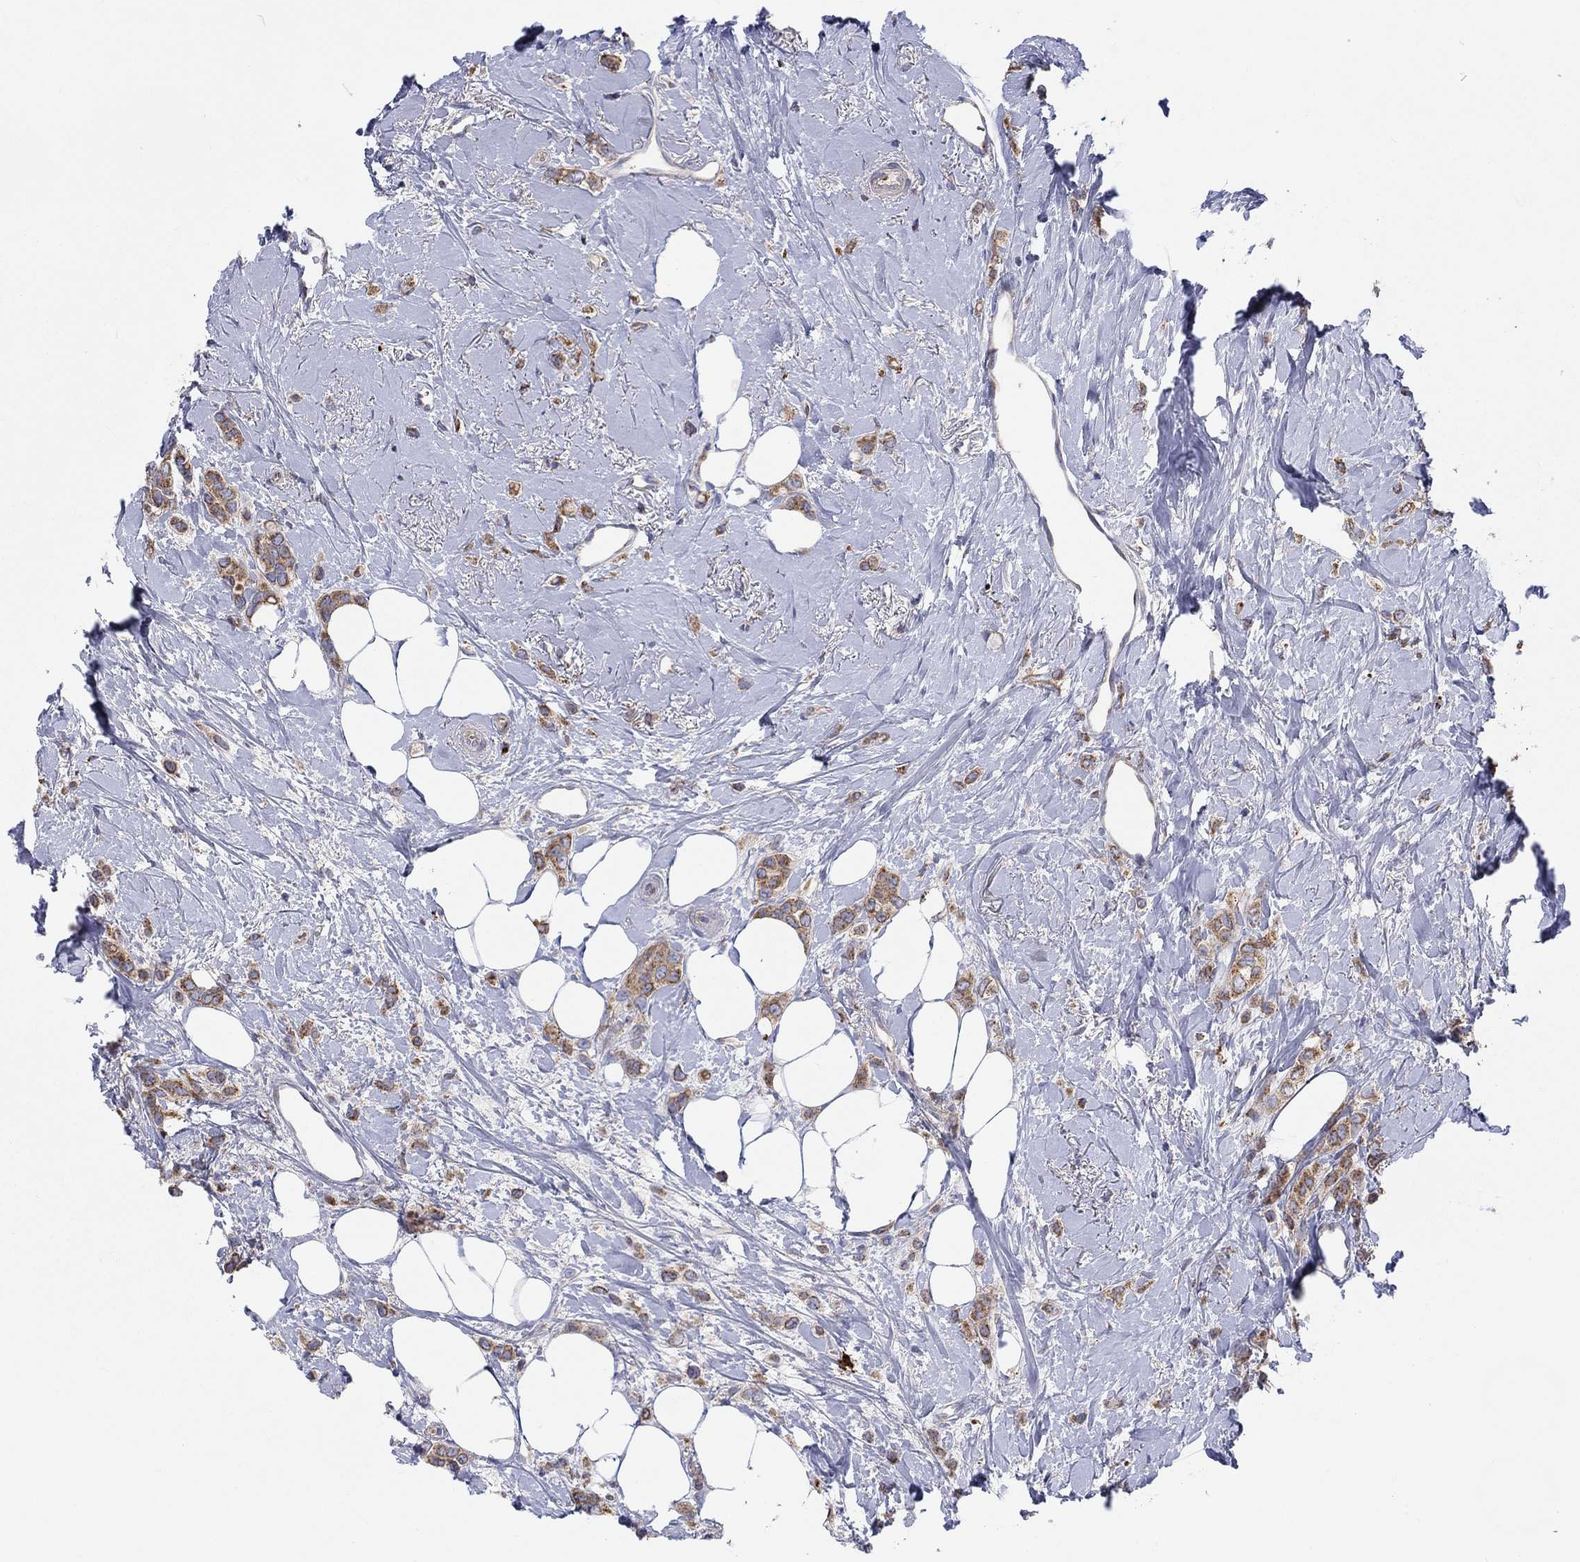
{"staining": {"intensity": "strong", "quantity": ">75%", "location": "cytoplasmic/membranous"}, "tissue": "breast cancer", "cell_type": "Tumor cells", "image_type": "cancer", "snomed": [{"axis": "morphology", "description": "Lobular carcinoma"}, {"axis": "topography", "description": "Breast"}], "caption": "Immunohistochemistry (IHC) image of neoplastic tissue: human lobular carcinoma (breast) stained using immunohistochemistry demonstrates high levels of strong protein expression localized specifically in the cytoplasmic/membranous of tumor cells, appearing as a cytoplasmic/membranous brown color.", "gene": "BCO2", "patient": {"sex": "female", "age": 66}}